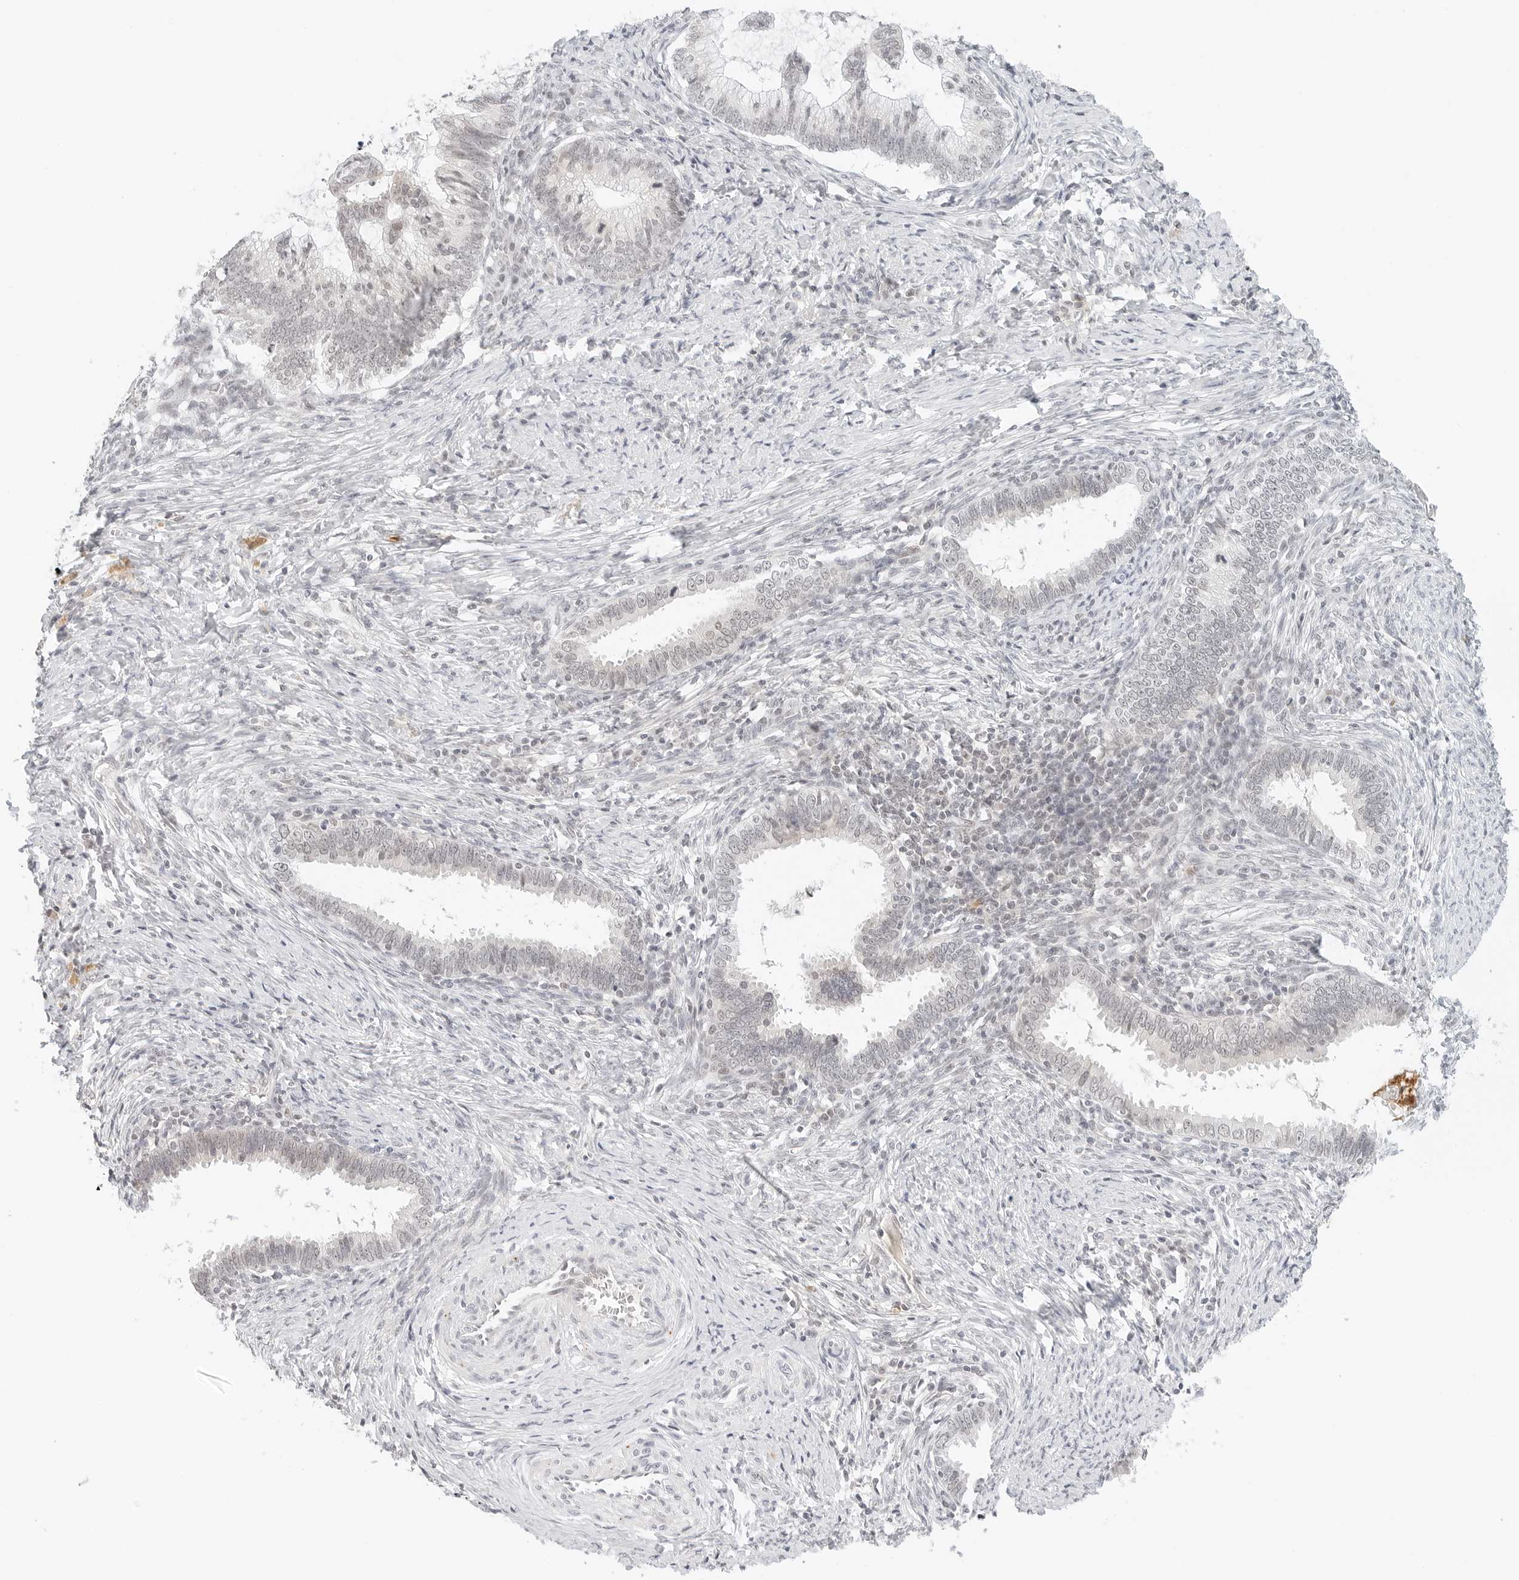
{"staining": {"intensity": "negative", "quantity": "none", "location": "none"}, "tissue": "cervical cancer", "cell_type": "Tumor cells", "image_type": "cancer", "snomed": [{"axis": "morphology", "description": "Adenocarcinoma, NOS"}, {"axis": "topography", "description": "Cervix"}], "caption": "High power microscopy image of an IHC photomicrograph of cervical cancer, revealing no significant staining in tumor cells.", "gene": "NEO1", "patient": {"sex": "female", "age": 36}}